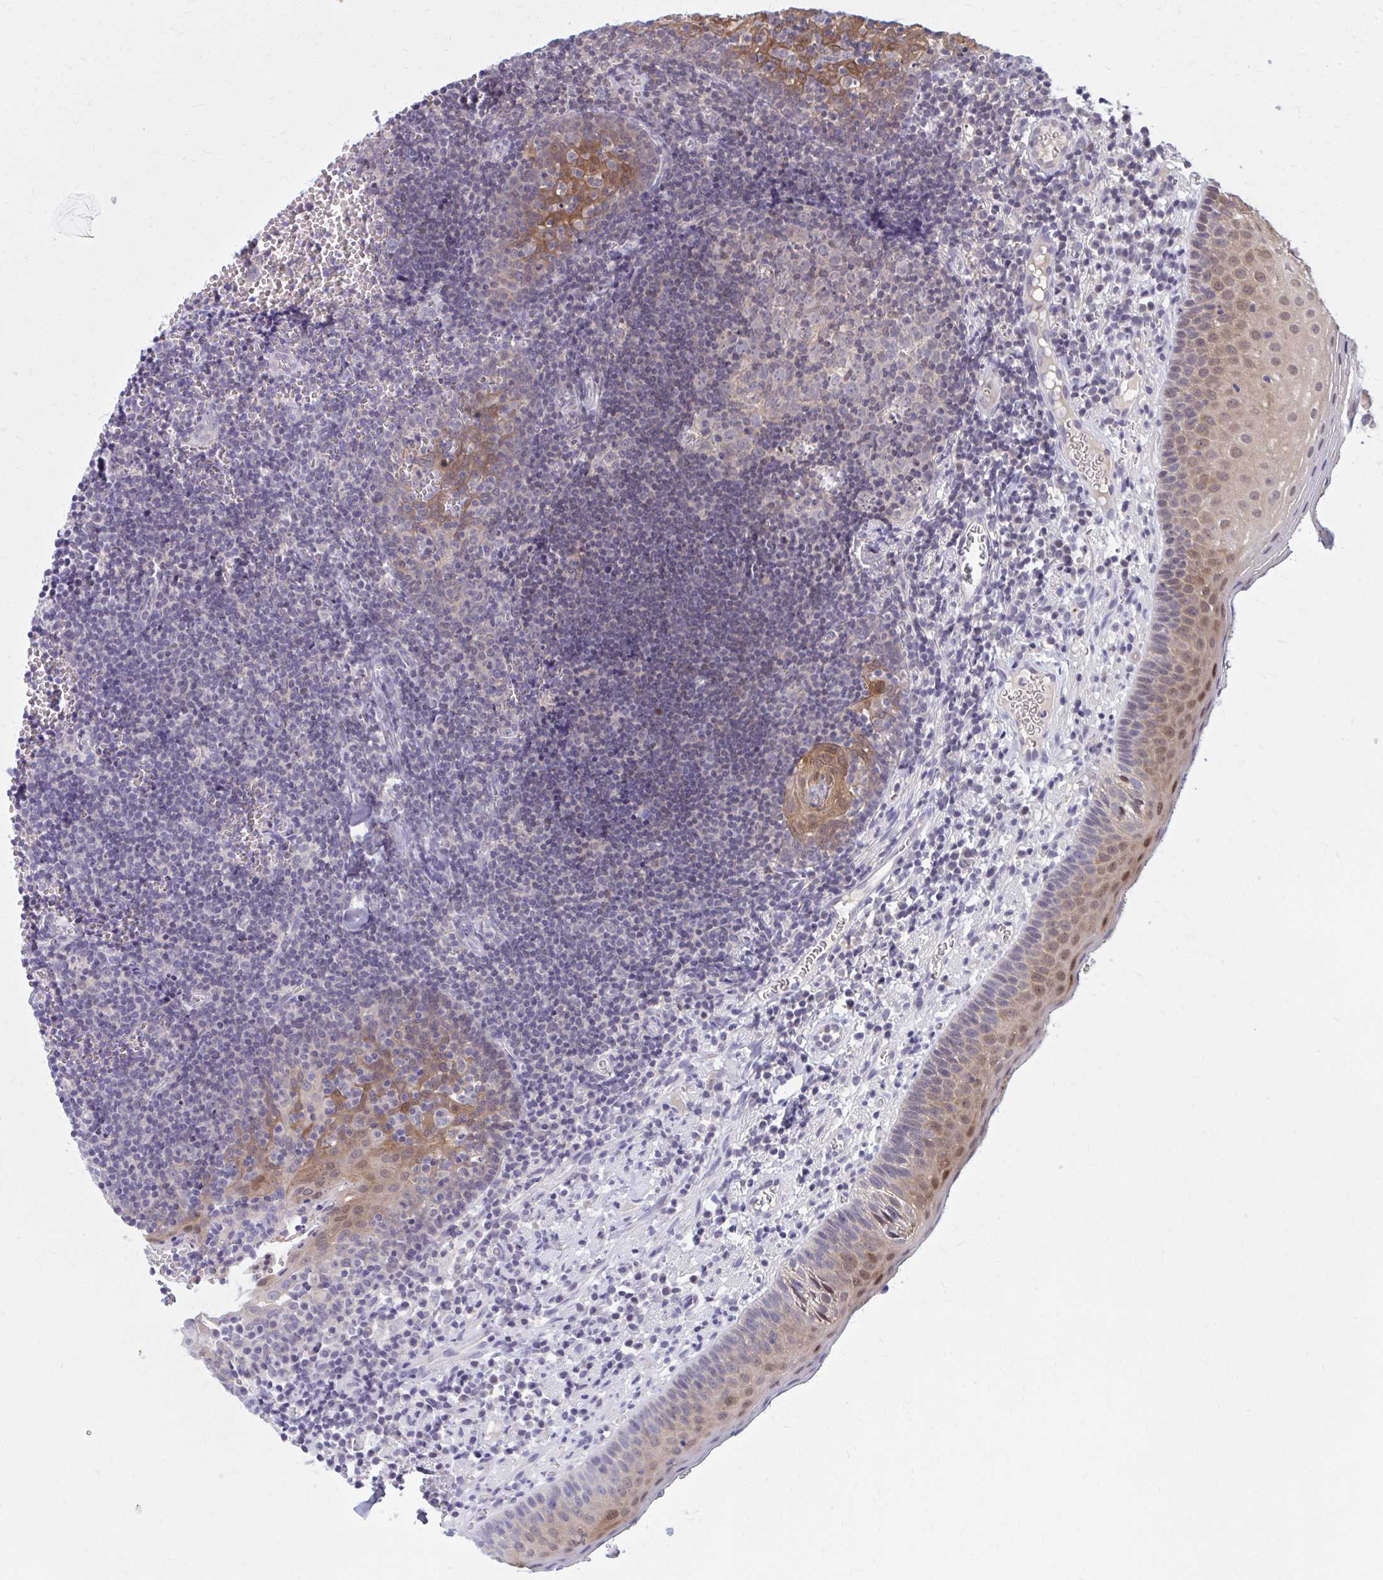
{"staining": {"intensity": "weak", "quantity": "<25%", "location": "cytoplasmic/membranous"}, "tissue": "oral mucosa", "cell_type": "Squamous epithelial cells", "image_type": "normal", "snomed": [{"axis": "morphology", "description": "Normal tissue, NOS"}, {"axis": "morphology", "description": "Squamous cell carcinoma, NOS"}, {"axis": "topography", "description": "Oral tissue"}, {"axis": "topography", "description": "Head-Neck"}], "caption": "Immunohistochemistry (IHC) image of normal oral mucosa: oral mucosa stained with DAB exhibits no significant protein expression in squamous epithelial cells.", "gene": "DBI", "patient": {"sex": "male", "age": 58}}